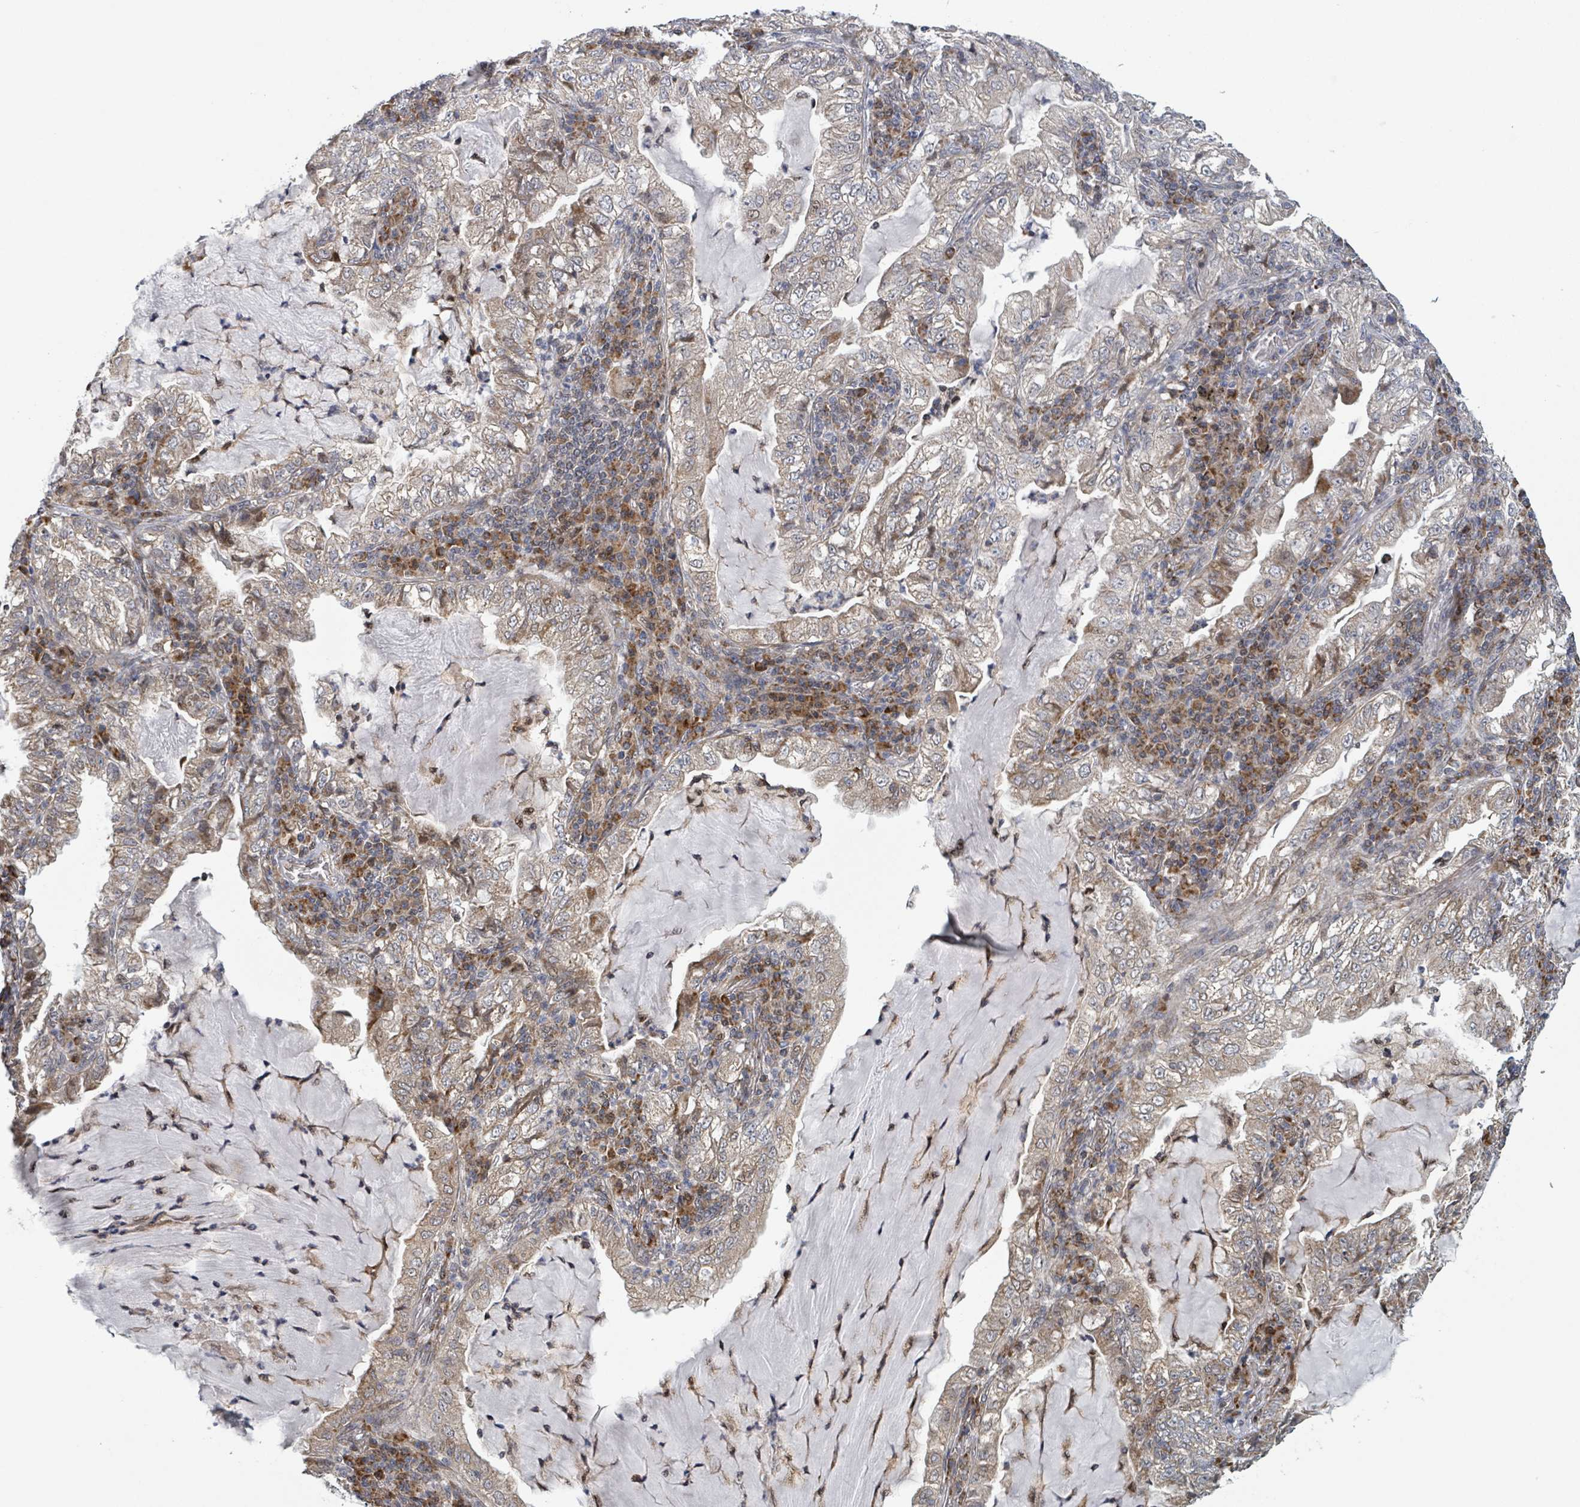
{"staining": {"intensity": "moderate", "quantity": ">75%", "location": "cytoplasmic/membranous"}, "tissue": "lung cancer", "cell_type": "Tumor cells", "image_type": "cancer", "snomed": [{"axis": "morphology", "description": "Adenocarcinoma, NOS"}, {"axis": "topography", "description": "Lung"}], "caption": "Immunohistochemical staining of lung cancer (adenocarcinoma) reveals moderate cytoplasmic/membranous protein positivity in about >75% of tumor cells. The protein is stained brown, and the nuclei are stained in blue (DAB IHC with brightfield microscopy, high magnification).", "gene": "HIVEP1", "patient": {"sex": "female", "age": 73}}